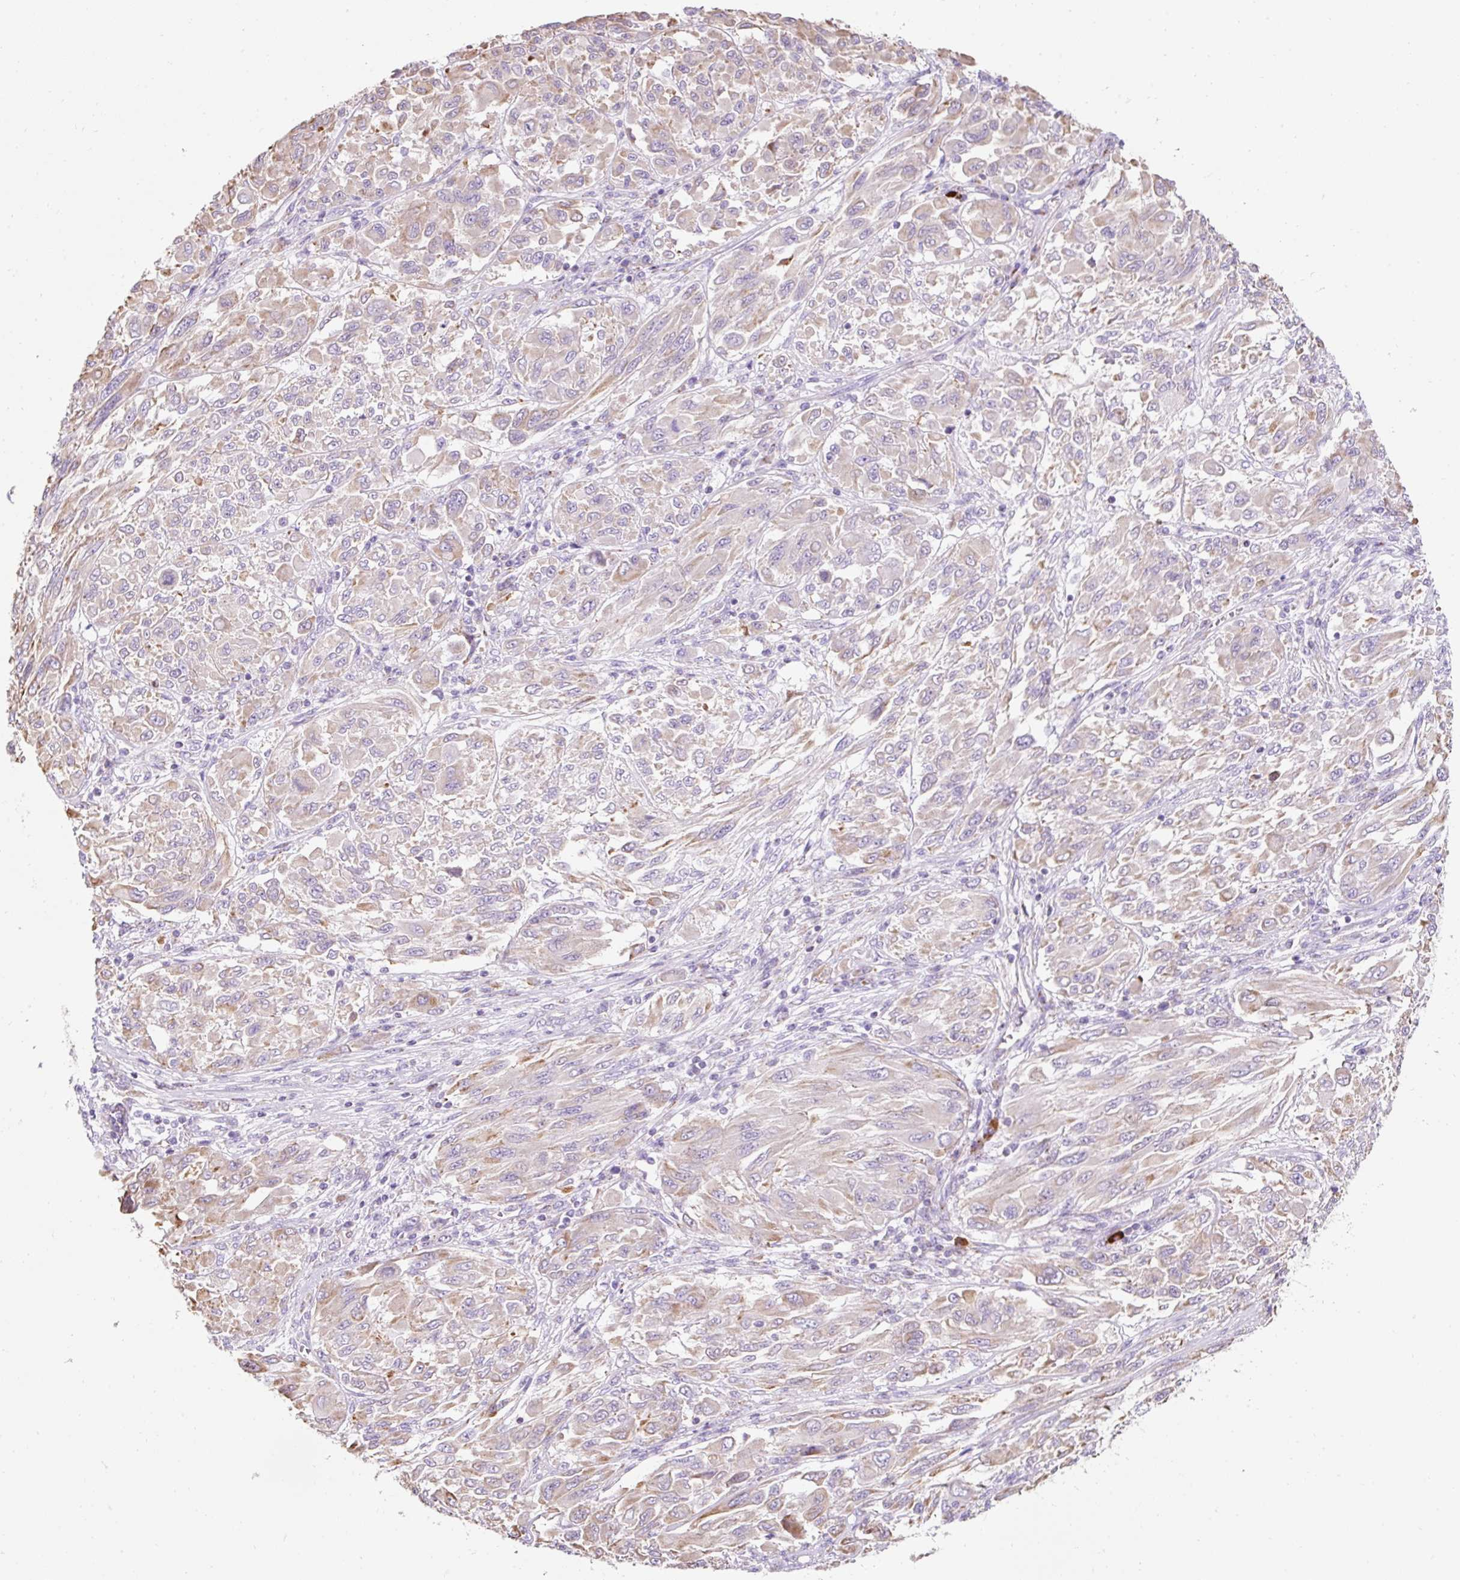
{"staining": {"intensity": "weak", "quantity": "25%-75%", "location": "cytoplasmic/membranous"}, "tissue": "melanoma", "cell_type": "Tumor cells", "image_type": "cancer", "snomed": [{"axis": "morphology", "description": "Malignant melanoma, NOS"}, {"axis": "topography", "description": "Skin"}], "caption": "IHC (DAB (3,3'-diaminobenzidine)) staining of human melanoma shows weak cytoplasmic/membranous protein expression in approximately 25%-75% of tumor cells.", "gene": "PLPP2", "patient": {"sex": "female", "age": 91}}